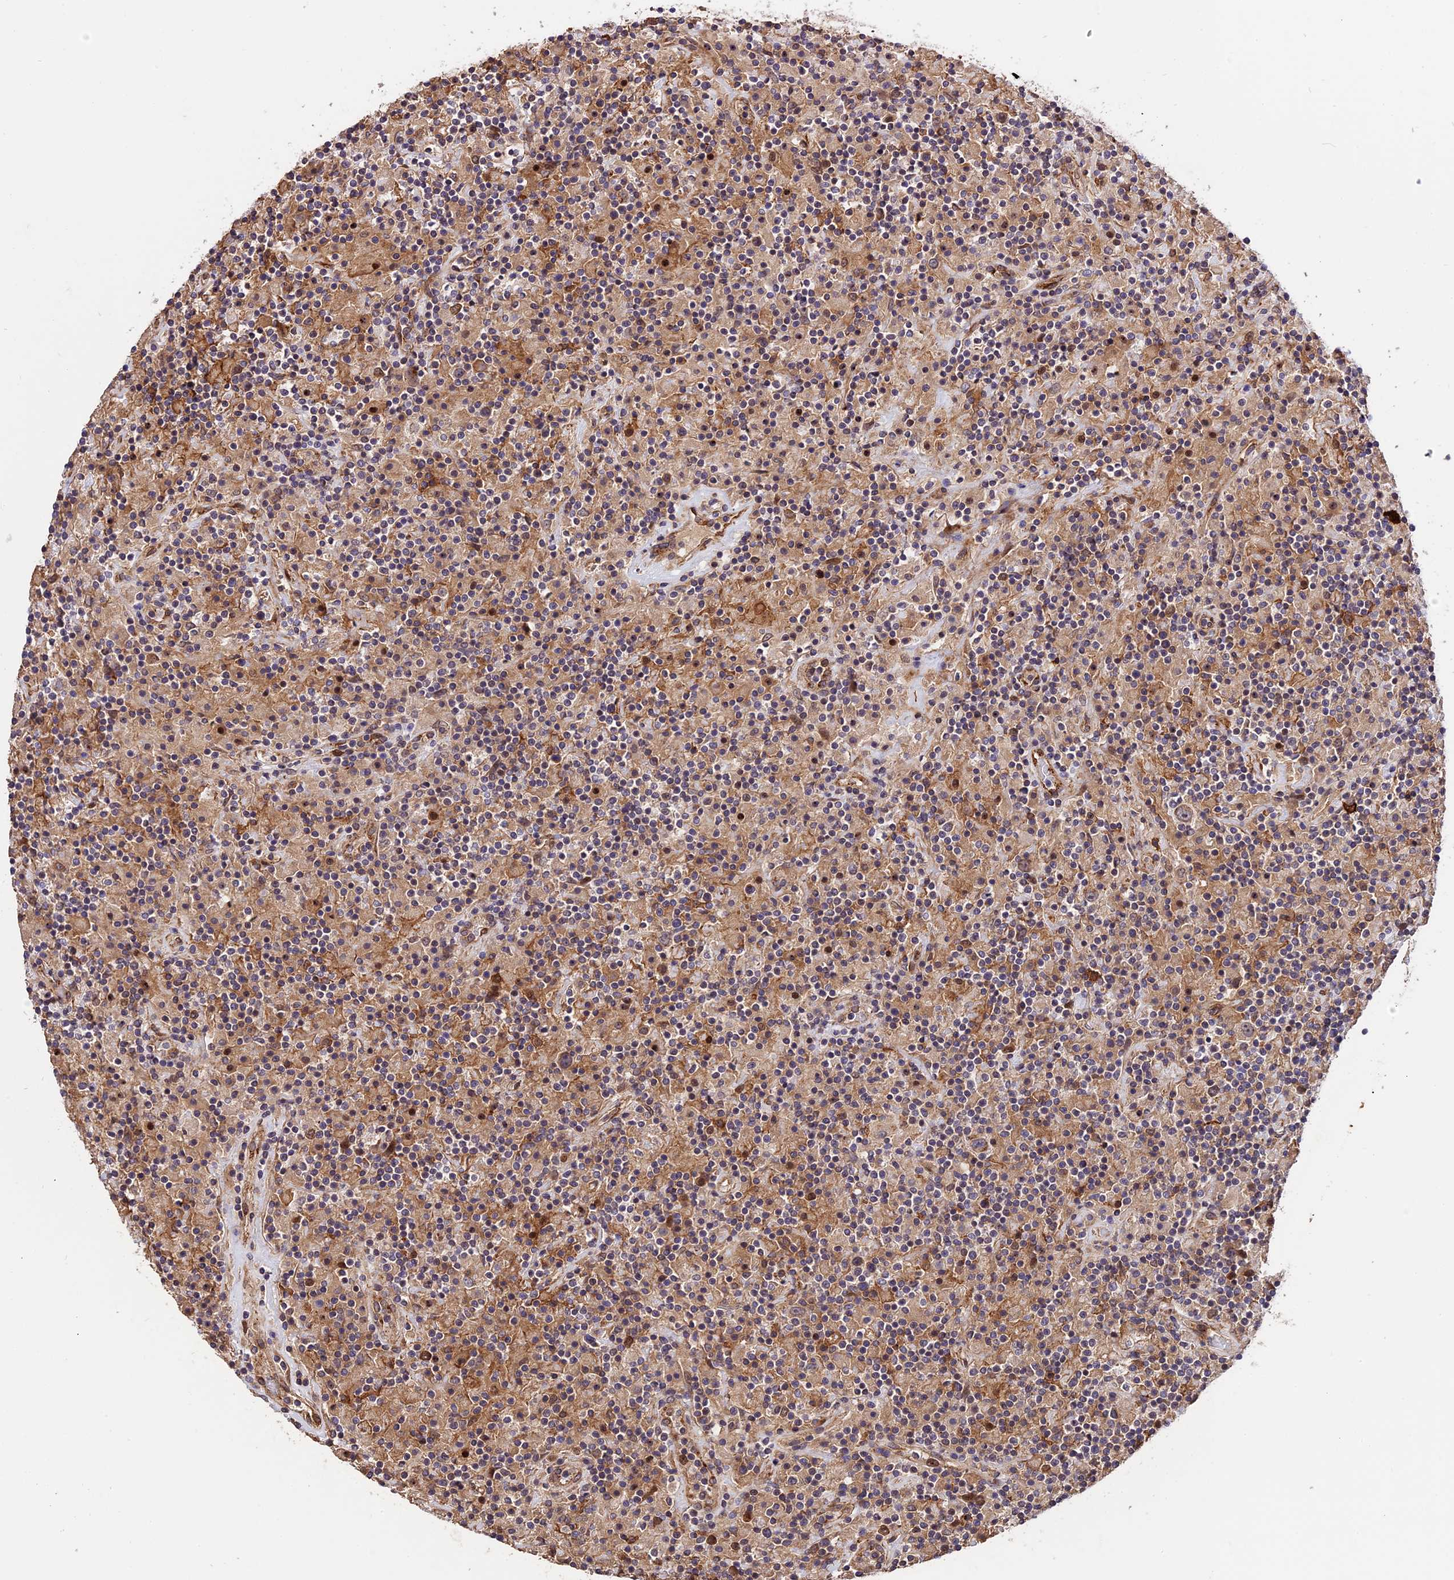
{"staining": {"intensity": "moderate", "quantity": ">75%", "location": "cytoplasmic/membranous"}, "tissue": "lymphoma", "cell_type": "Tumor cells", "image_type": "cancer", "snomed": [{"axis": "morphology", "description": "Hodgkin's disease, NOS"}, {"axis": "topography", "description": "Lymph node"}], "caption": "DAB (3,3'-diaminobenzidine) immunohistochemical staining of Hodgkin's disease demonstrates moderate cytoplasmic/membranous protein staining in about >75% of tumor cells.", "gene": "HERPUD1", "patient": {"sex": "male", "age": 70}}